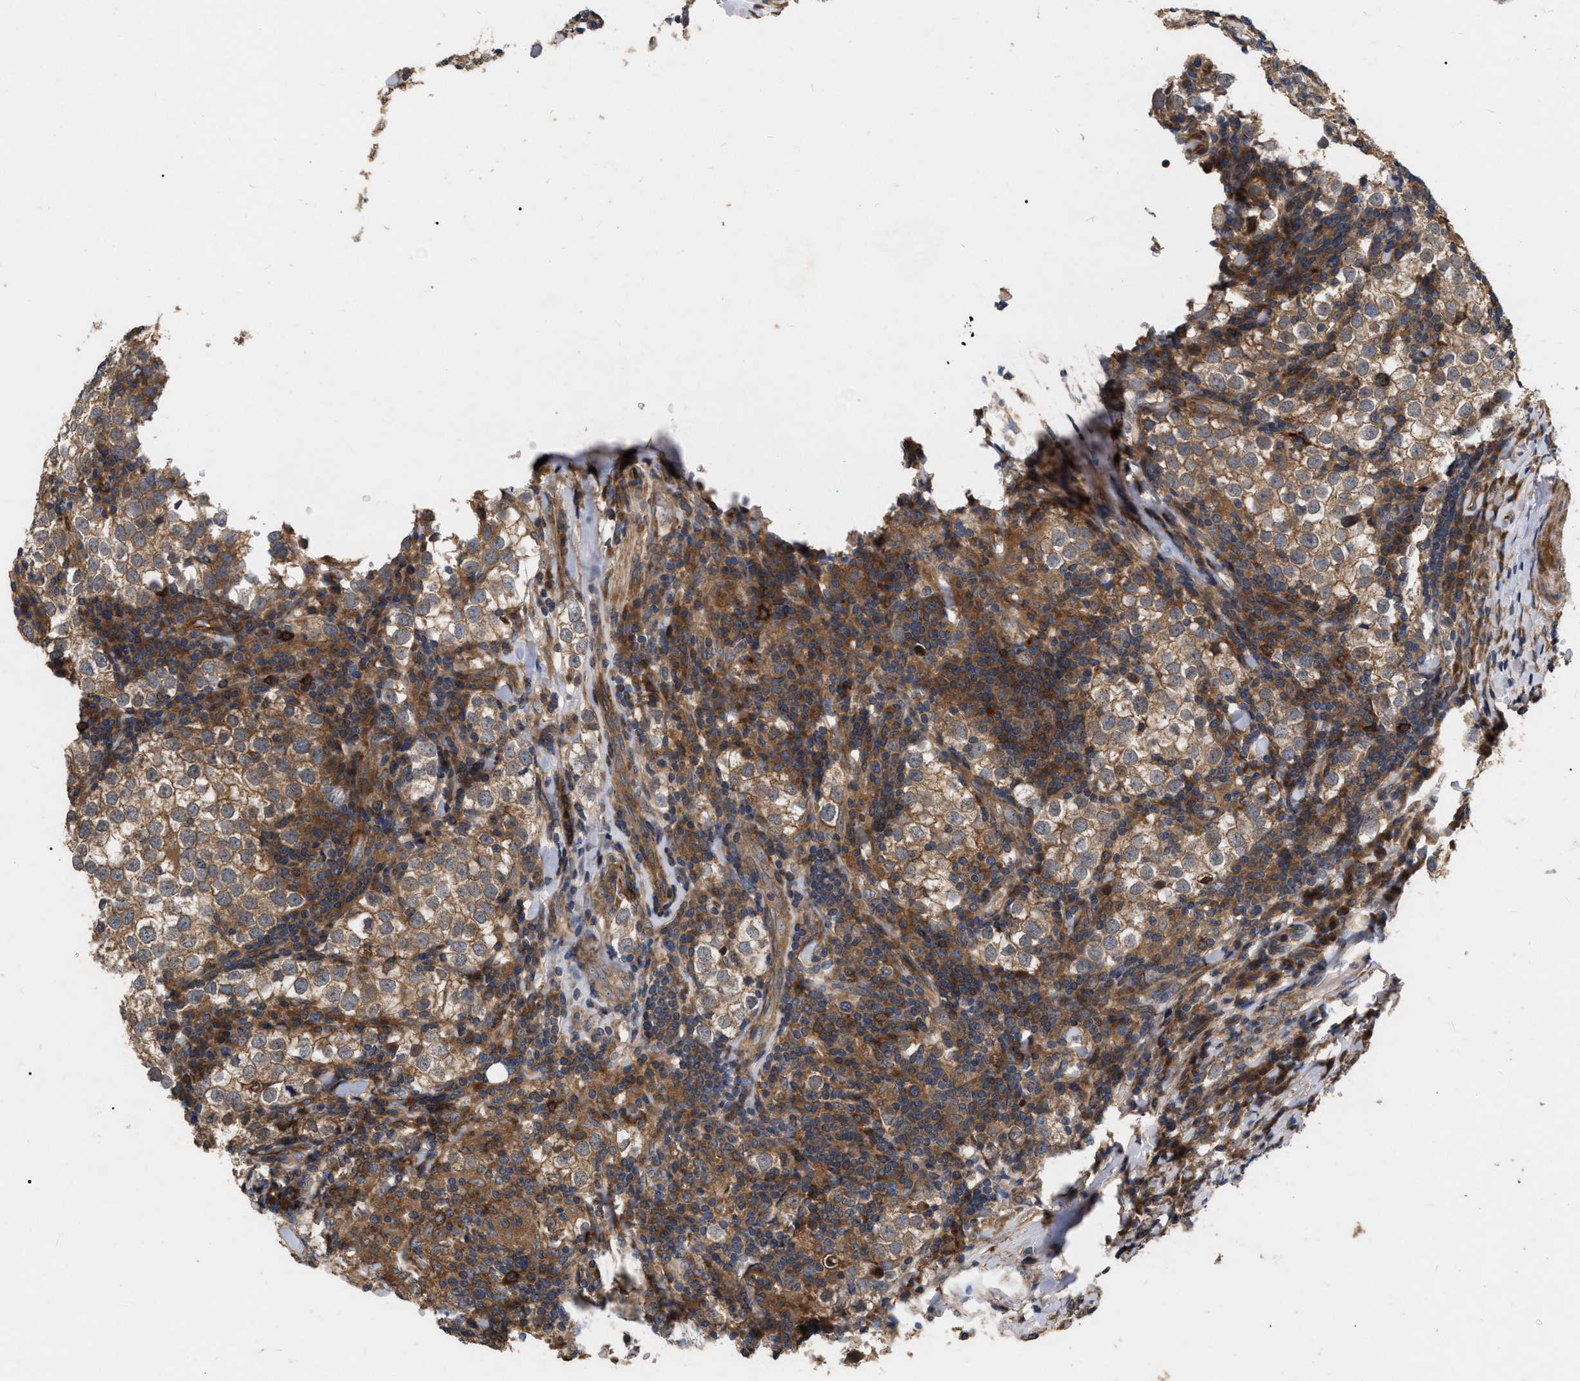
{"staining": {"intensity": "moderate", "quantity": ">75%", "location": "cytoplasmic/membranous"}, "tissue": "testis cancer", "cell_type": "Tumor cells", "image_type": "cancer", "snomed": [{"axis": "morphology", "description": "Seminoma, NOS"}, {"axis": "morphology", "description": "Carcinoma, Embryonal, NOS"}, {"axis": "topography", "description": "Testis"}], "caption": "There is medium levels of moderate cytoplasmic/membranous expression in tumor cells of testis seminoma, as demonstrated by immunohistochemical staining (brown color).", "gene": "CDKN2C", "patient": {"sex": "male", "age": 36}}